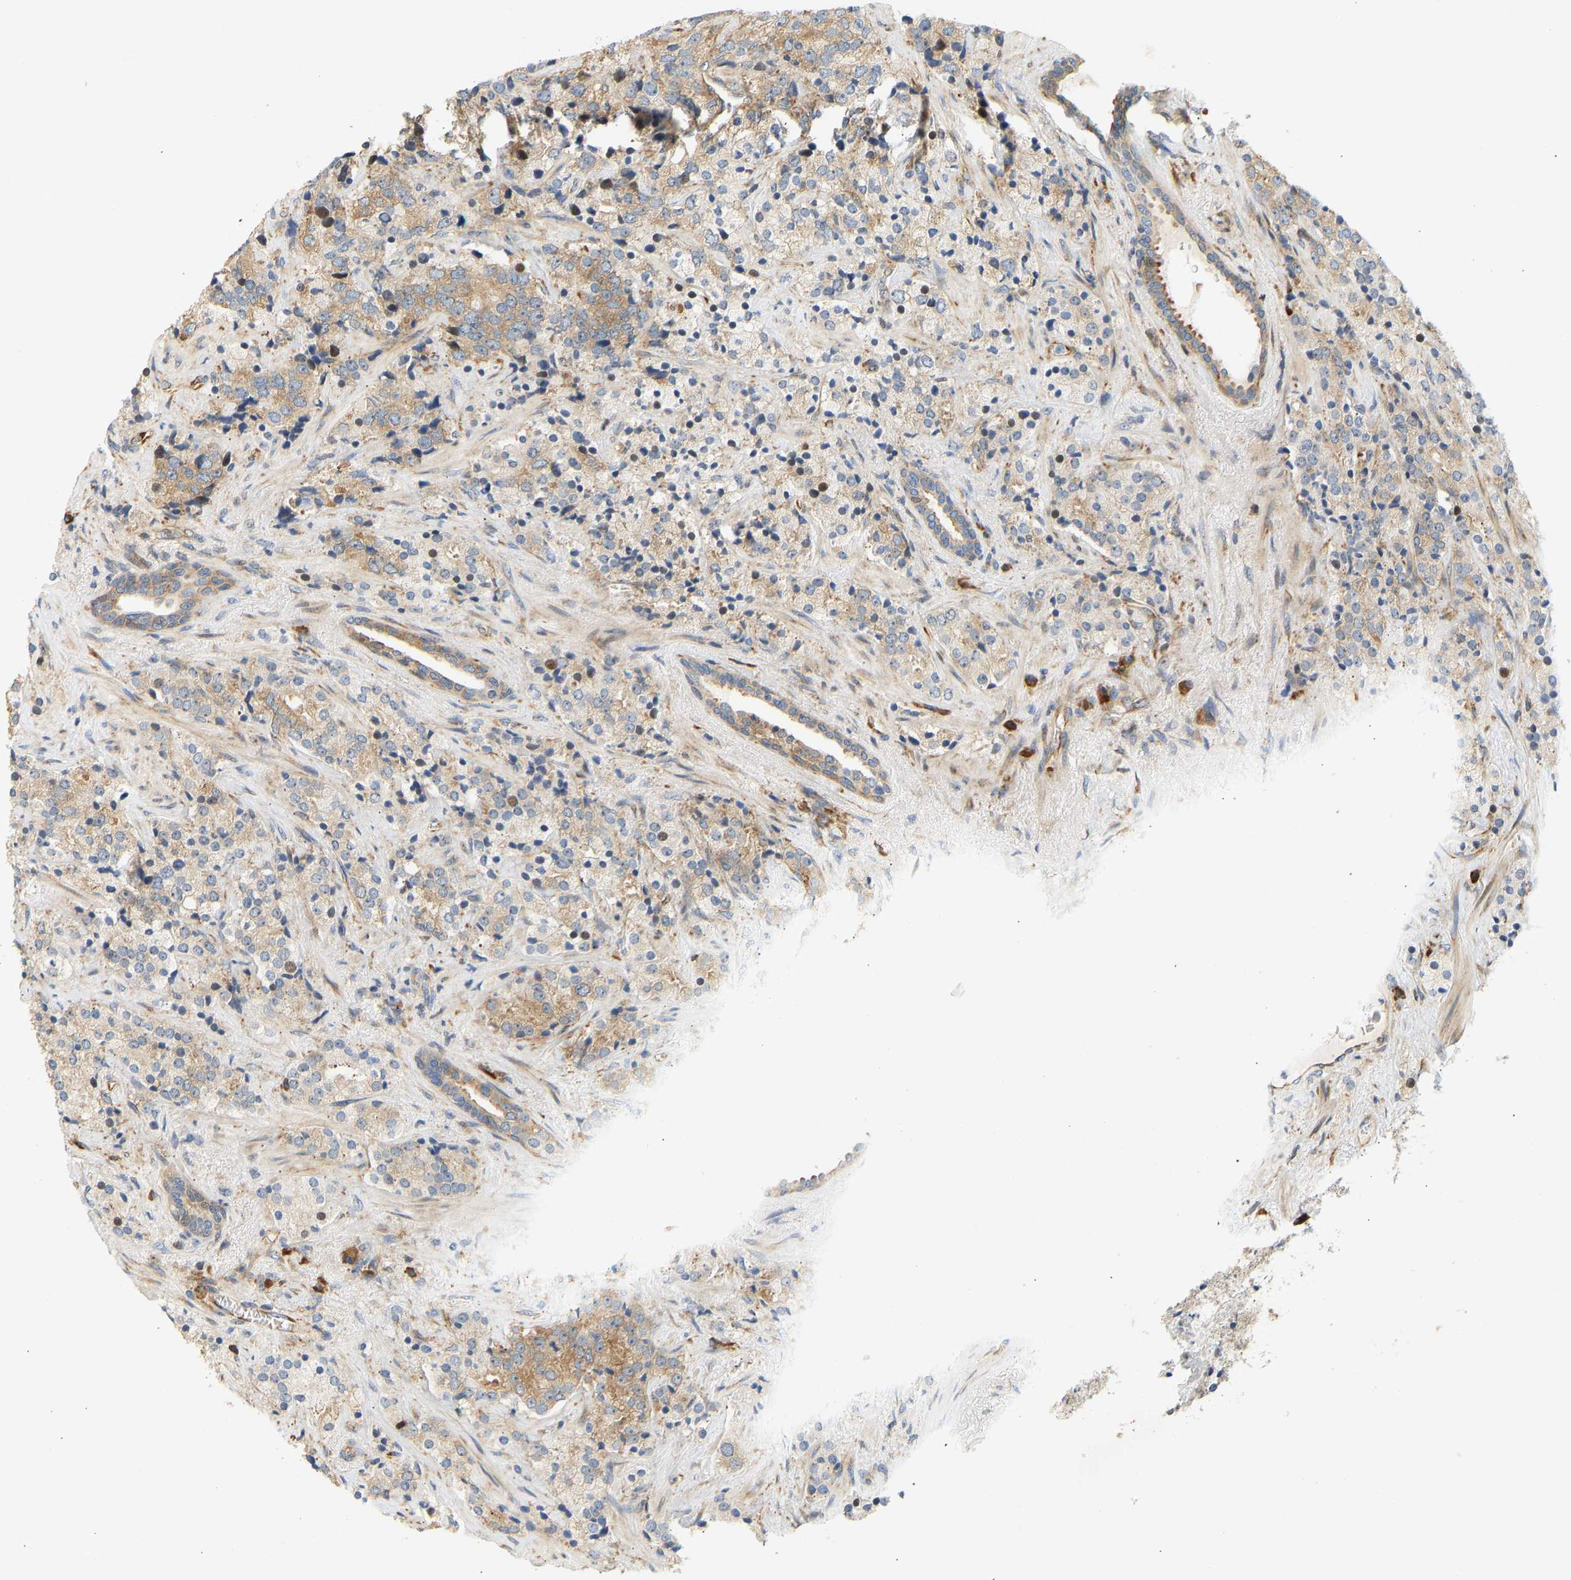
{"staining": {"intensity": "moderate", "quantity": "<25%", "location": "cytoplasmic/membranous"}, "tissue": "prostate cancer", "cell_type": "Tumor cells", "image_type": "cancer", "snomed": [{"axis": "morphology", "description": "Adenocarcinoma, High grade"}, {"axis": "topography", "description": "Prostate"}], "caption": "Immunohistochemistry (IHC) staining of prostate cancer (adenocarcinoma (high-grade)), which demonstrates low levels of moderate cytoplasmic/membranous expression in about <25% of tumor cells indicating moderate cytoplasmic/membranous protein staining. The staining was performed using DAB (3,3'-diaminobenzidine) (brown) for protein detection and nuclei were counterstained in hematoxylin (blue).", "gene": "RPS14", "patient": {"sex": "male", "age": 71}}